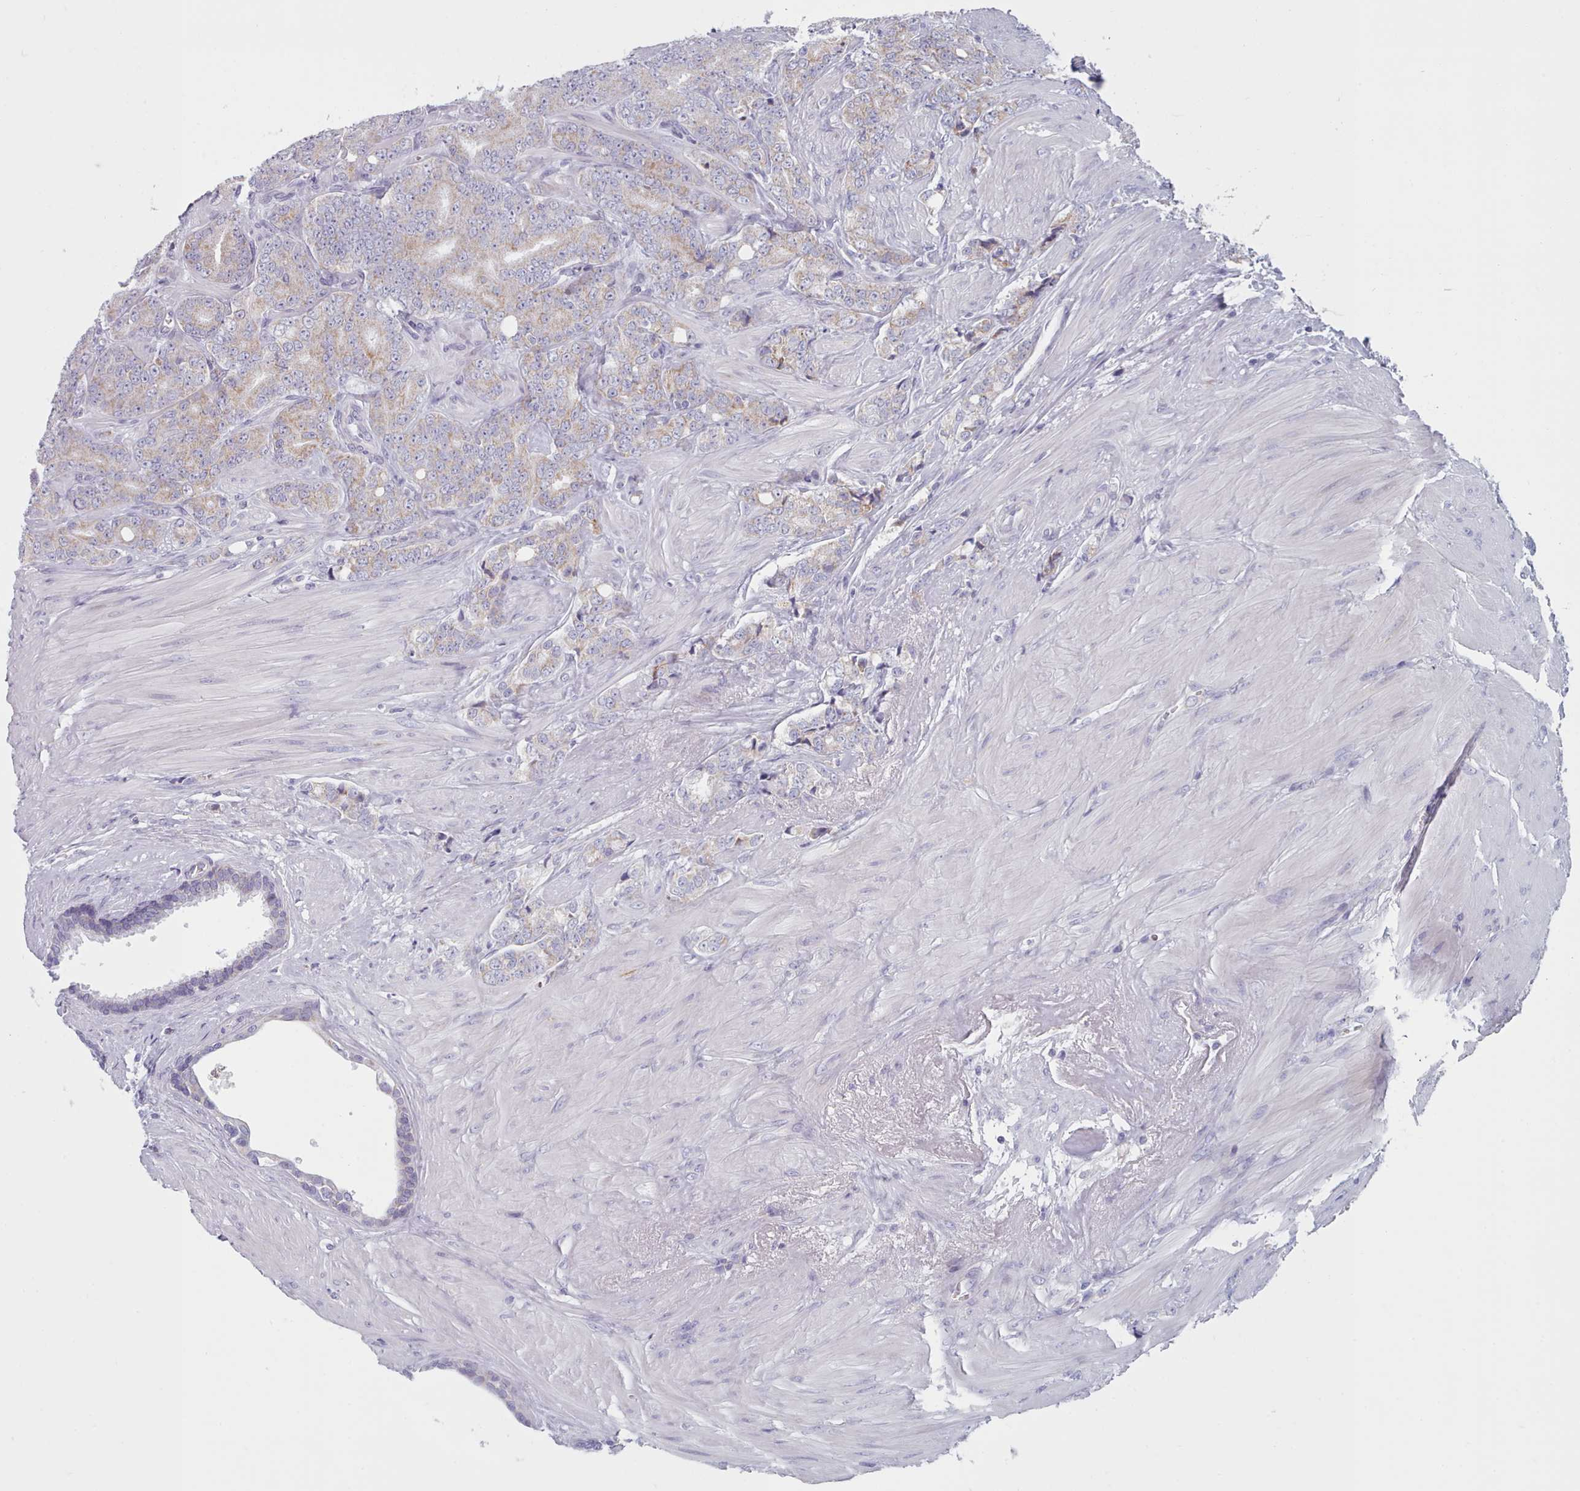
{"staining": {"intensity": "moderate", "quantity": "<25%", "location": "cytoplasmic/membranous"}, "tissue": "prostate cancer", "cell_type": "Tumor cells", "image_type": "cancer", "snomed": [{"axis": "morphology", "description": "Adenocarcinoma, High grade"}, {"axis": "topography", "description": "Prostate"}], "caption": "Immunohistochemical staining of prostate cancer (high-grade adenocarcinoma) reveals low levels of moderate cytoplasmic/membranous positivity in about <25% of tumor cells.", "gene": "FAM170B", "patient": {"sex": "male", "age": 62}}